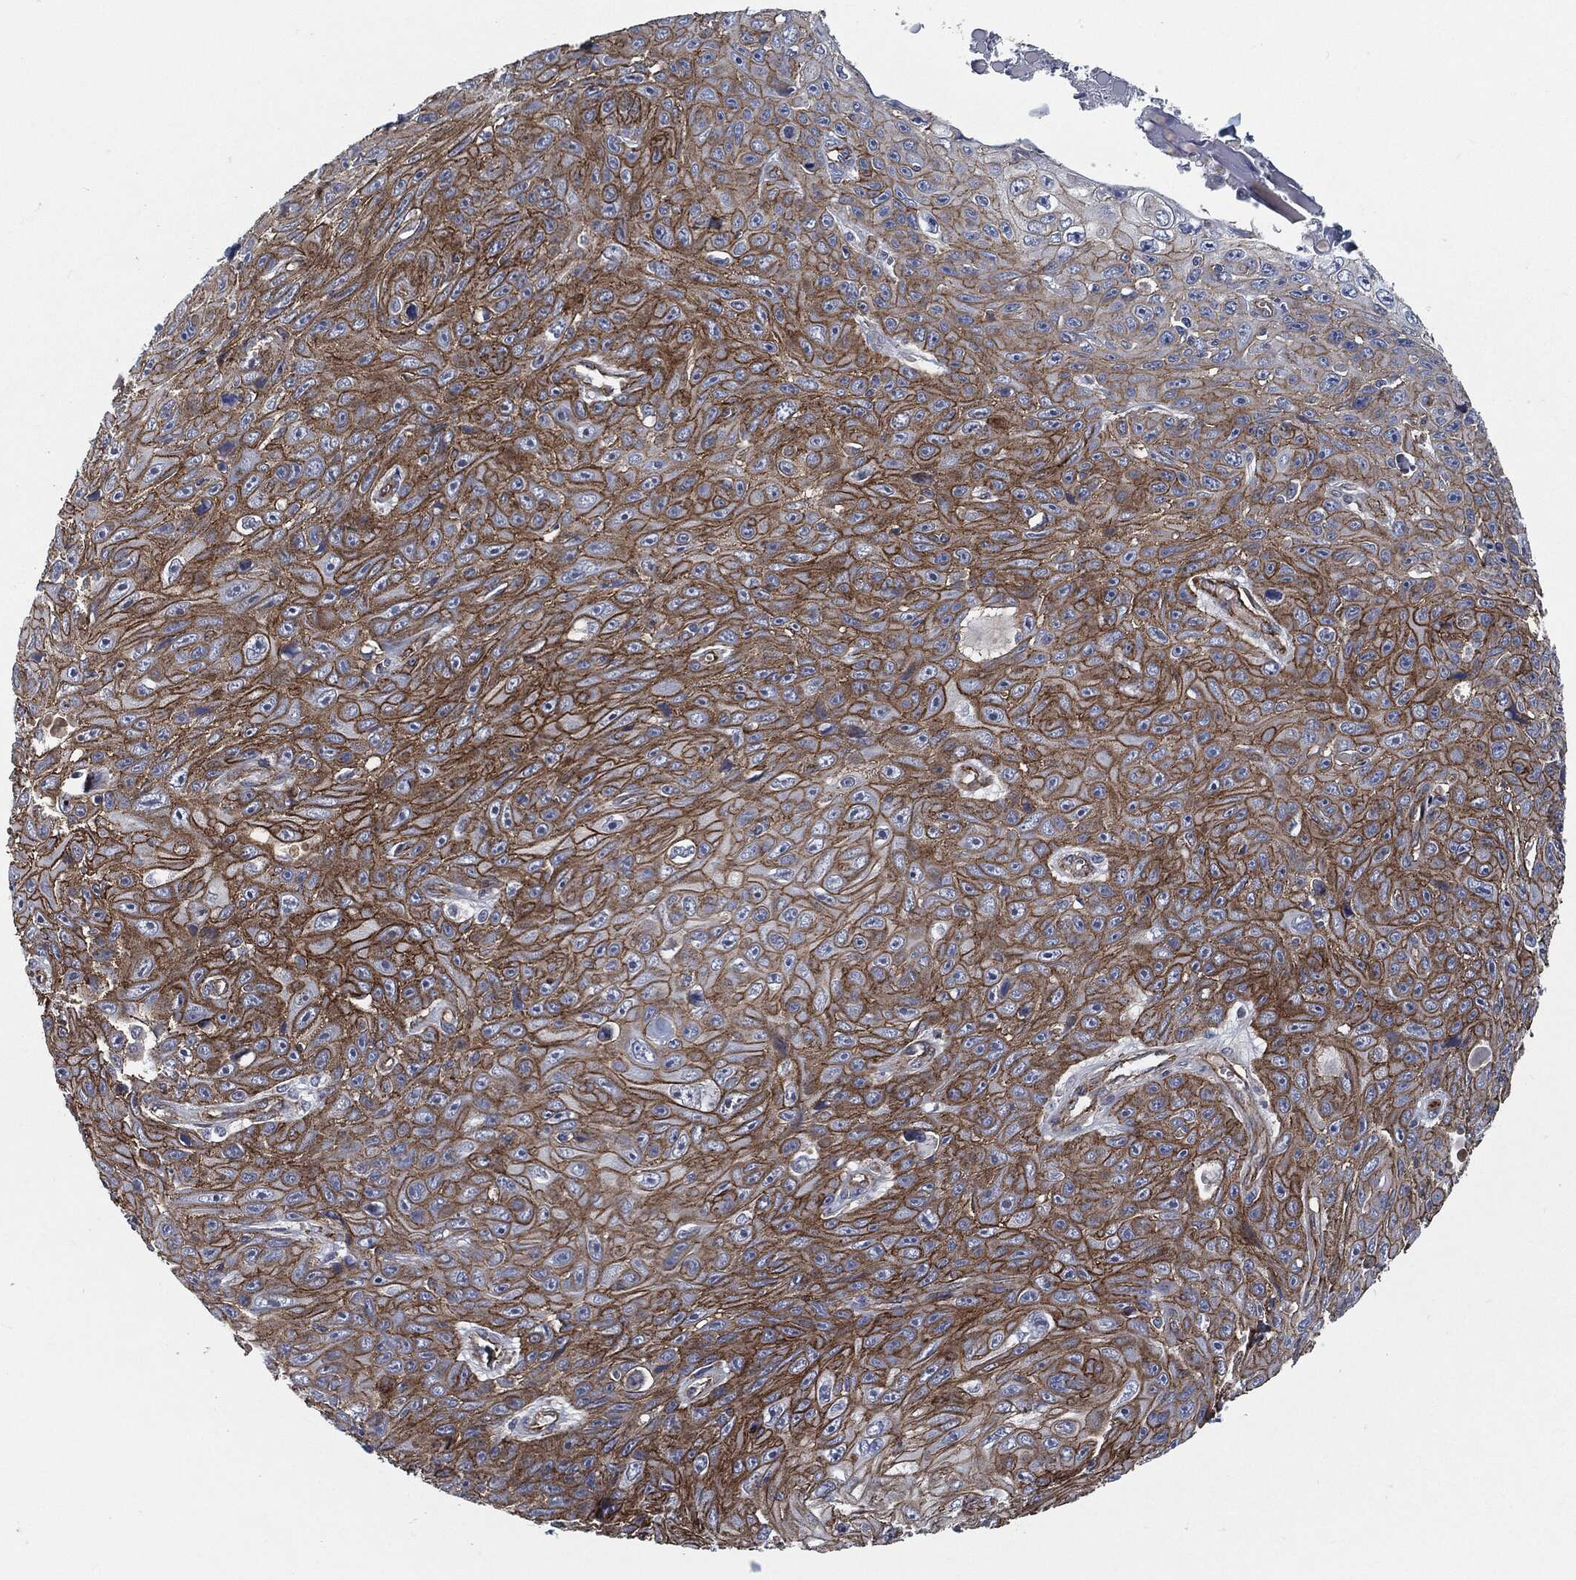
{"staining": {"intensity": "strong", "quantity": "25%-75%", "location": "cytoplasmic/membranous"}, "tissue": "skin cancer", "cell_type": "Tumor cells", "image_type": "cancer", "snomed": [{"axis": "morphology", "description": "Squamous cell carcinoma, NOS"}, {"axis": "topography", "description": "Skin"}], "caption": "A high amount of strong cytoplasmic/membranous staining is seen in approximately 25%-75% of tumor cells in skin cancer (squamous cell carcinoma) tissue.", "gene": "SVIL", "patient": {"sex": "male", "age": 82}}